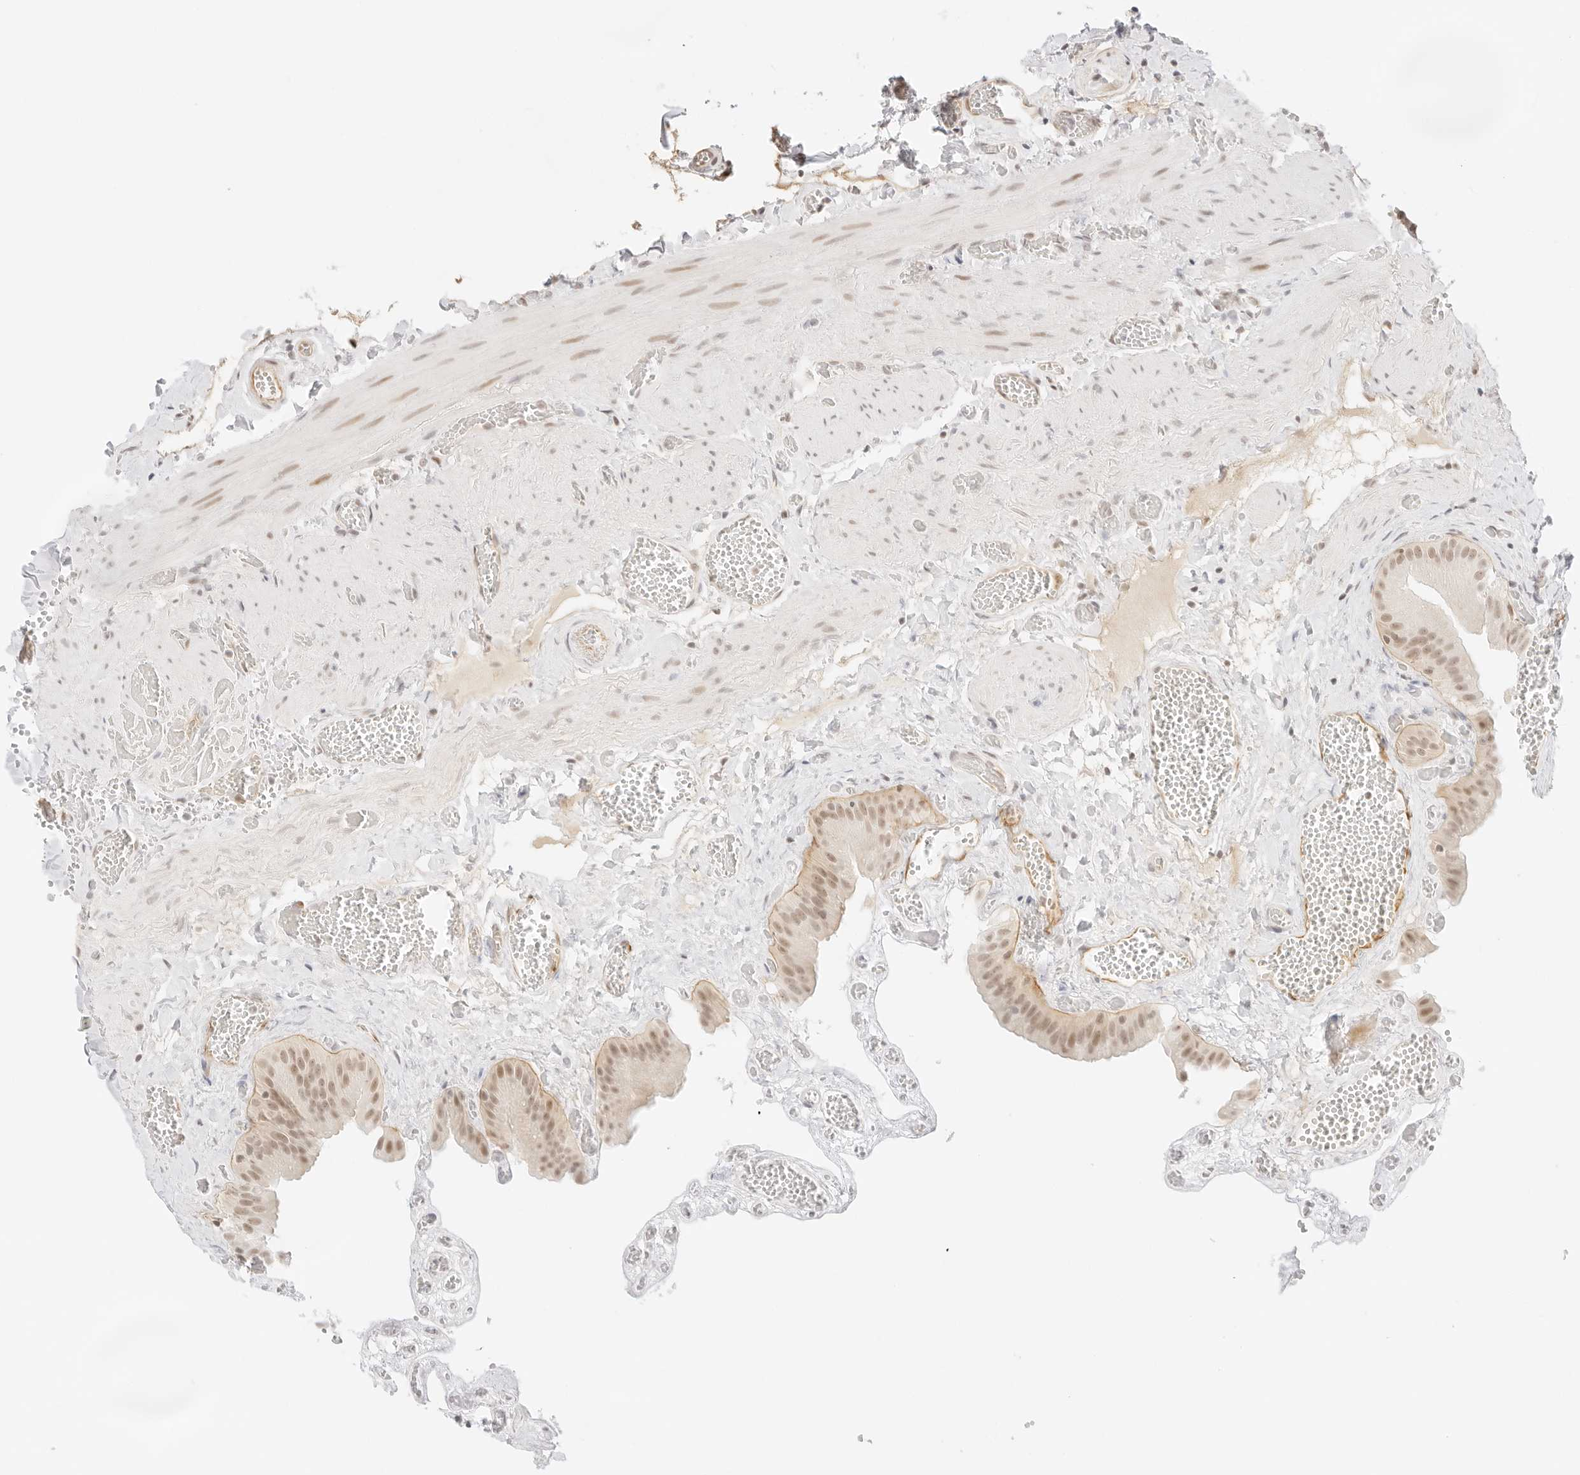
{"staining": {"intensity": "moderate", "quantity": ">75%", "location": "cytoplasmic/membranous,nuclear"}, "tissue": "gallbladder", "cell_type": "Glandular cells", "image_type": "normal", "snomed": [{"axis": "morphology", "description": "Normal tissue, NOS"}, {"axis": "topography", "description": "Gallbladder"}], "caption": "About >75% of glandular cells in normal gallbladder display moderate cytoplasmic/membranous,nuclear protein staining as visualized by brown immunohistochemical staining.", "gene": "ITGA6", "patient": {"sex": "female", "age": 64}}